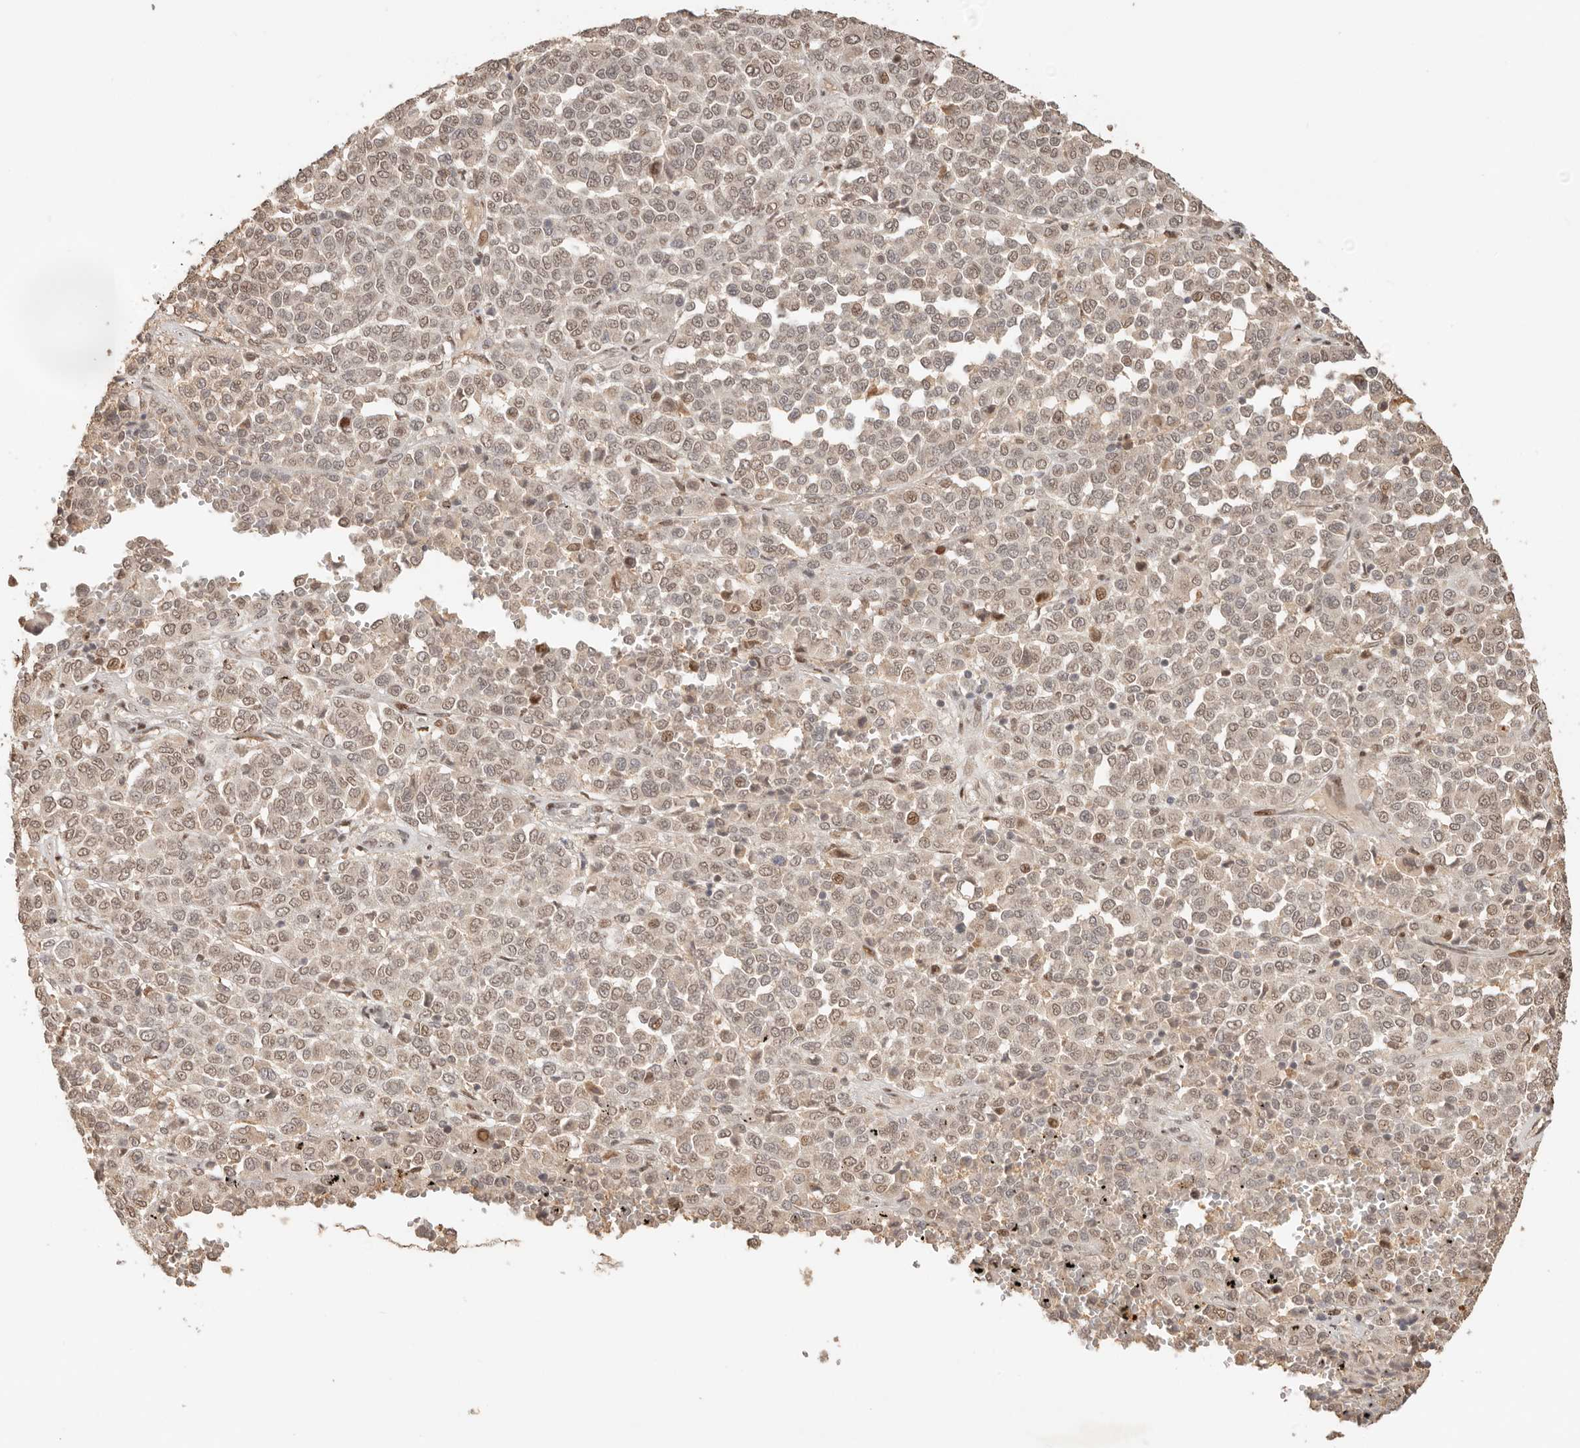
{"staining": {"intensity": "moderate", "quantity": "<25%", "location": "nuclear"}, "tissue": "melanoma", "cell_type": "Tumor cells", "image_type": "cancer", "snomed": [{"axis": "morphology", "description": "Malignant melanoma, Metastatic site"}, {"axis": "topography", "description": "Pancreas"}], "caption": "Protein staining of melanoma tissue demonstrates moderate nuclear expression in approximately <25% of tumor cells. Nuclei are stained in blue.", "gene": "NPAS2", "patient": {"sex": "female", "age": 30}}